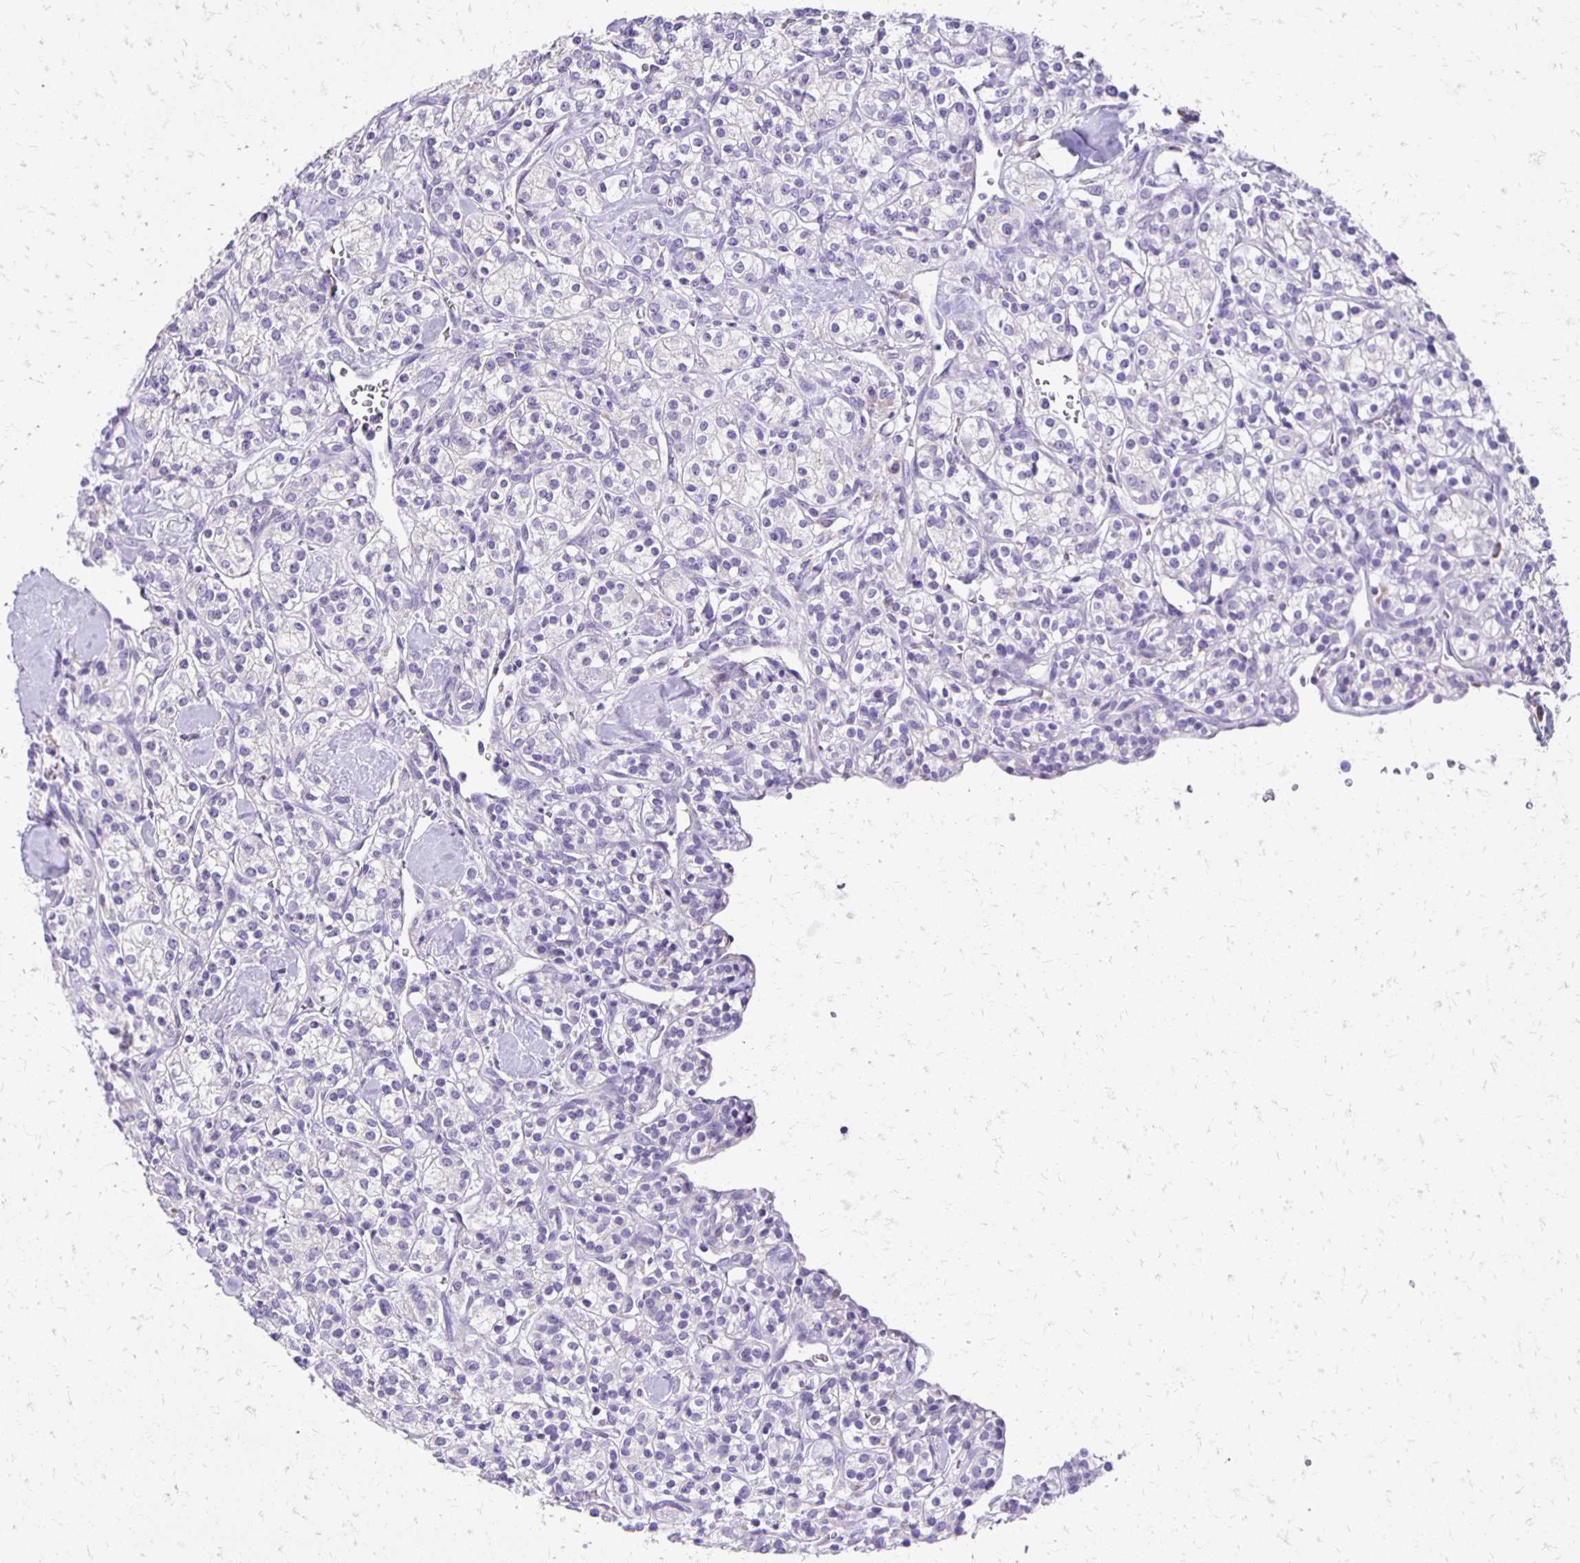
{"staining": {"intensity": "negative", "quantity": "none", "location": "none"}, "tissue": "renal cancer", "cell_type": "Tumor cells", "image_type": "cancer", "snomed": [{"axis": "morphology", "description": "Adenocarcinoma, NOS"}, {"axis": "topography", "description": "Kidney"}], "caption": "Immunohistochemistry of human renal cancer (adenocarcinoma) reveals no positivity in tumor cells.", "gene": "ANKRD45", "patient": {"sex": "male", "age": 77}}